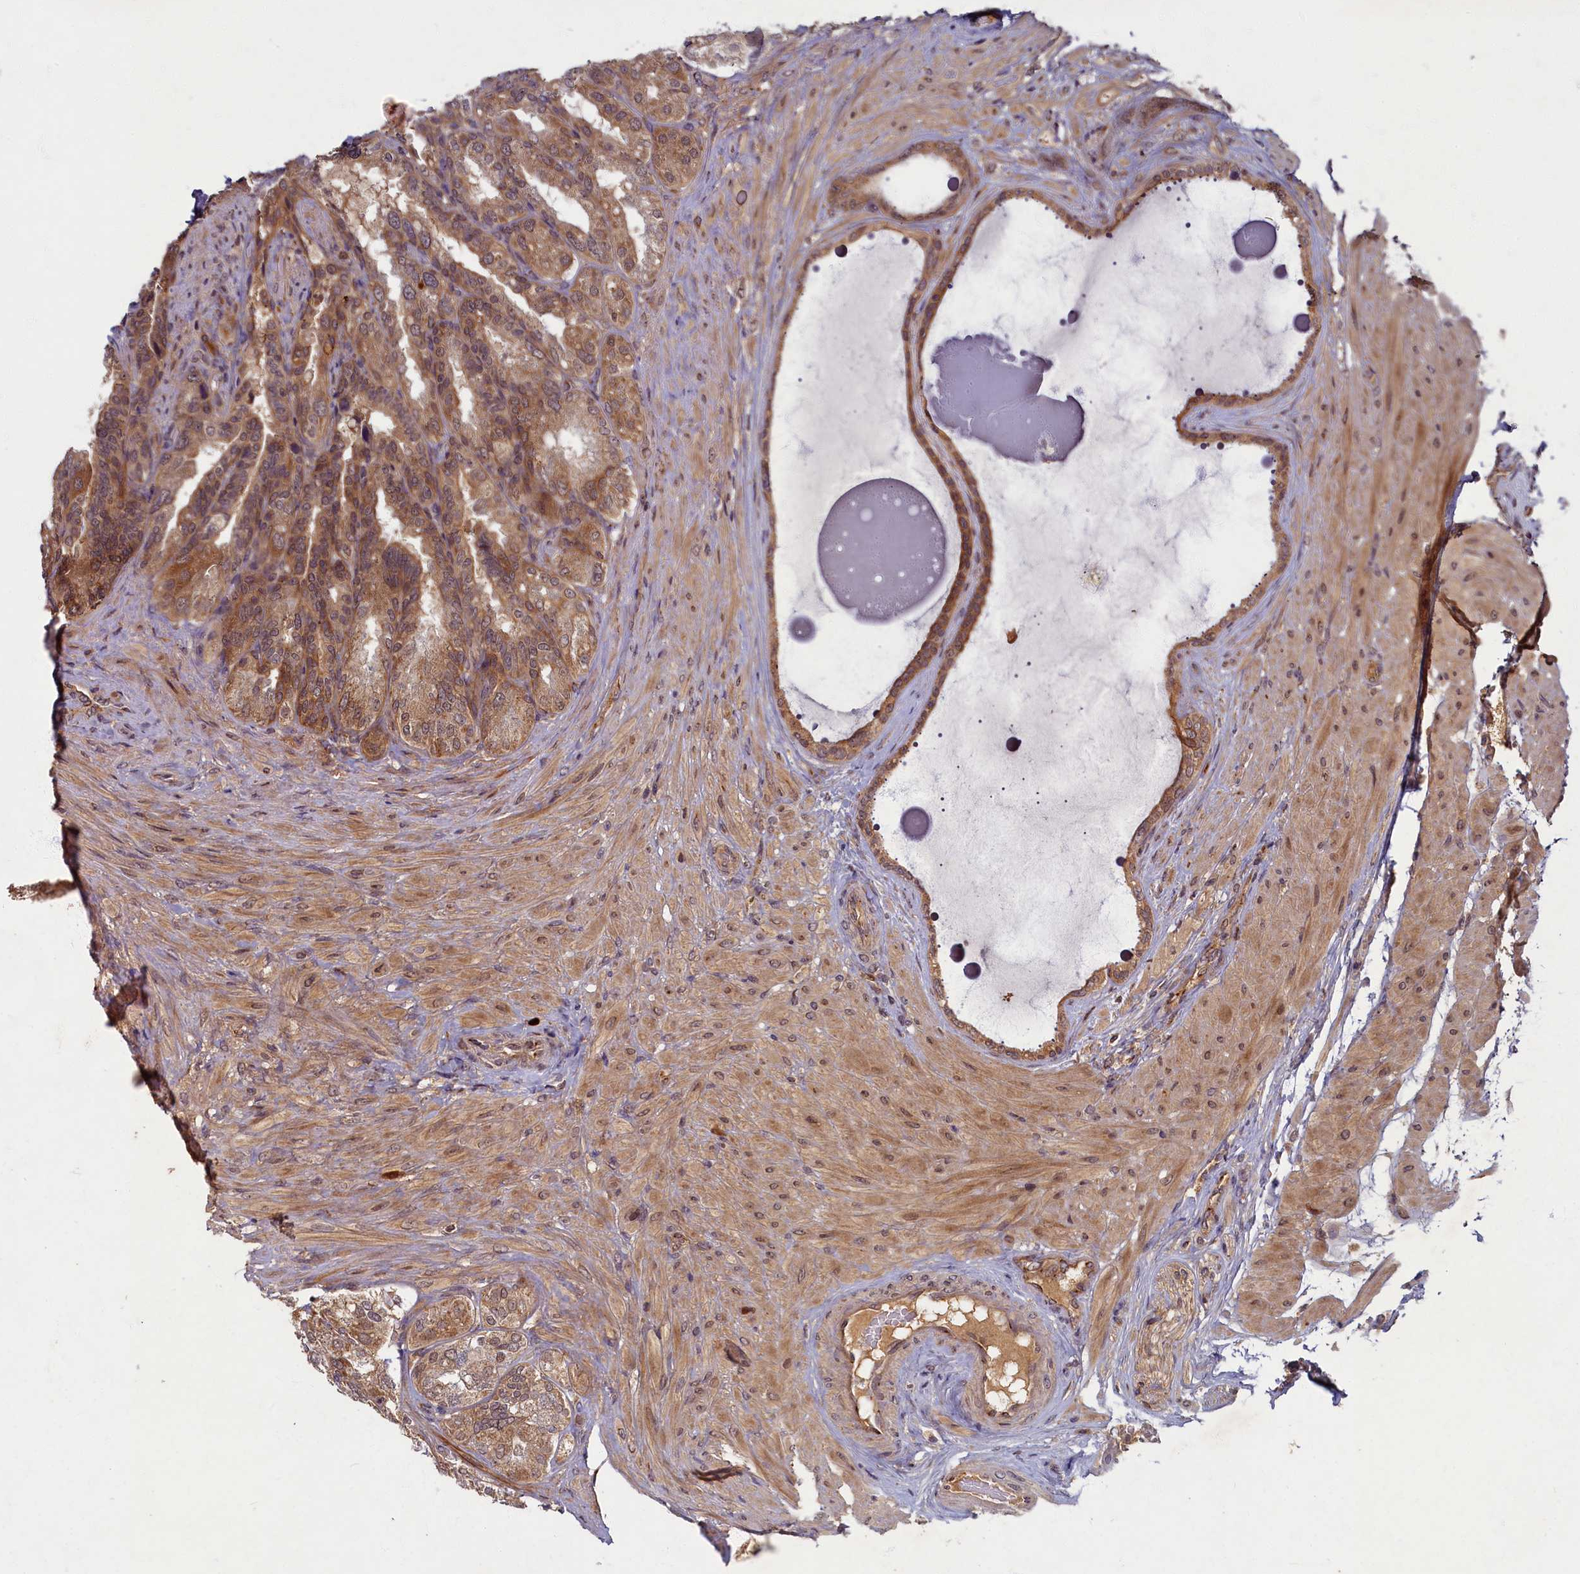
{"staining": {"intensity": "moderate", "quantity": ">75%", "location": "cytoplasmic/membranous"}, "tissue": "seminal vesicle", "cell_type": "Glandular cells", "image_type": "normal", "snomed": [{"axis": "morphology", "description": "Normal tissue, NOS"}, {"axis": "topography", "description": "Seminal veicle"}, {"axis": "topography", "description": "Peripheral nerve tissue"}], "caption": "IHC micrograph of unremarkable human seminal vesicle stained for a protein (brown), which exhibits medium levels of moderate cytoplasmic/membranous positivity in about >75% of glandular cells.", "gene": "BICD1", "patient": {"sex": "male", "age": 63}}